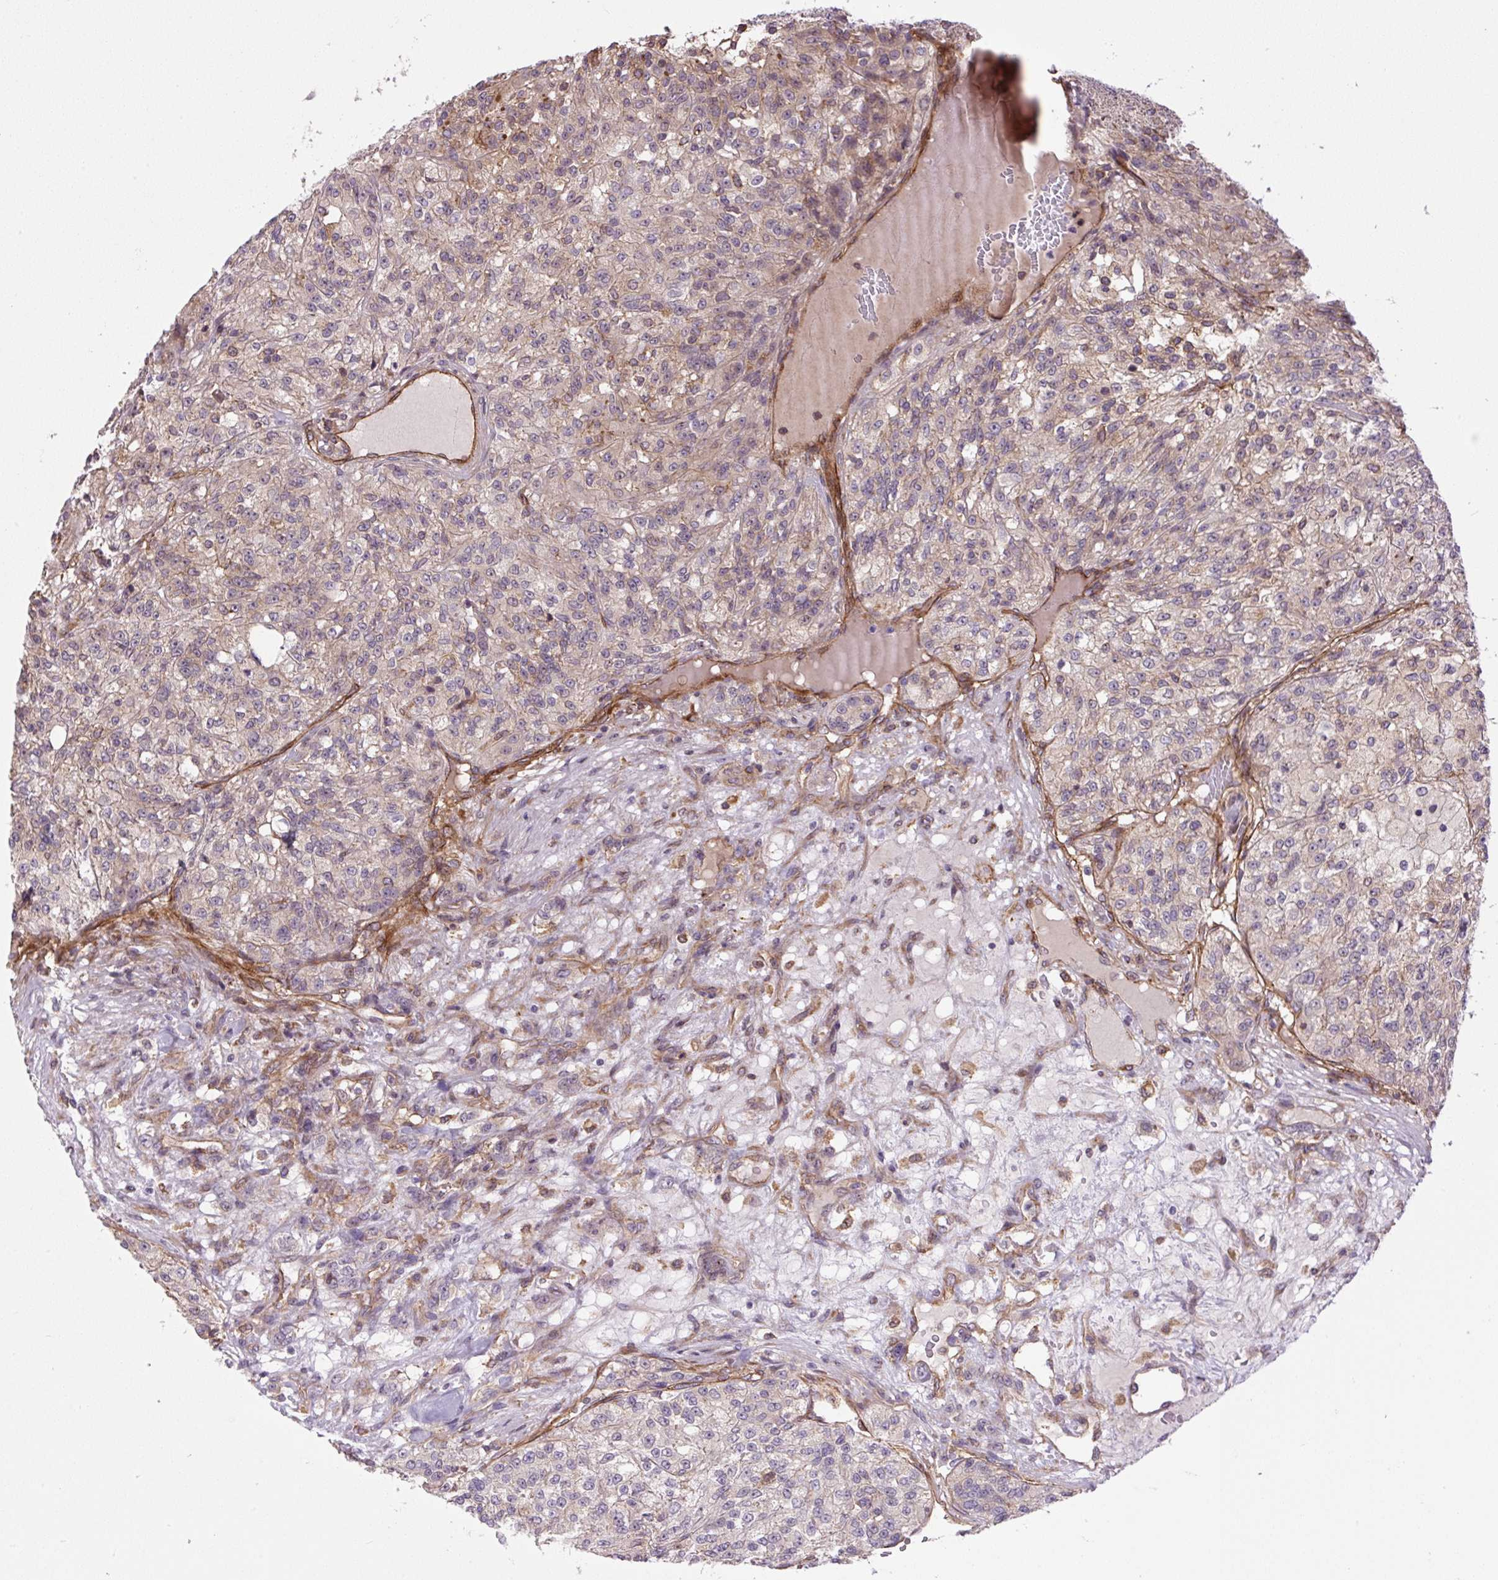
{"staining": {"intensity": "weak", "quantity": "25%-75%", "location": "cytoplasmic/membranous"}, "tissue": "renal cancer", "cell_type": "Tumor cells", "image_type": "cancer", "snomed": [{"axis": "morphology", "description": "Adenocarcinoma, NOS"}, {"axis": "topography", "description": "Kidney"}], "caption": "The immunohistochemical stain shows weak cytoplasmic/membranous positivity in tumor cells of renal adenocarcinoma tissue.", "gene": "SEPTIN10", "patient": {"sex": "female", "age": 63}}